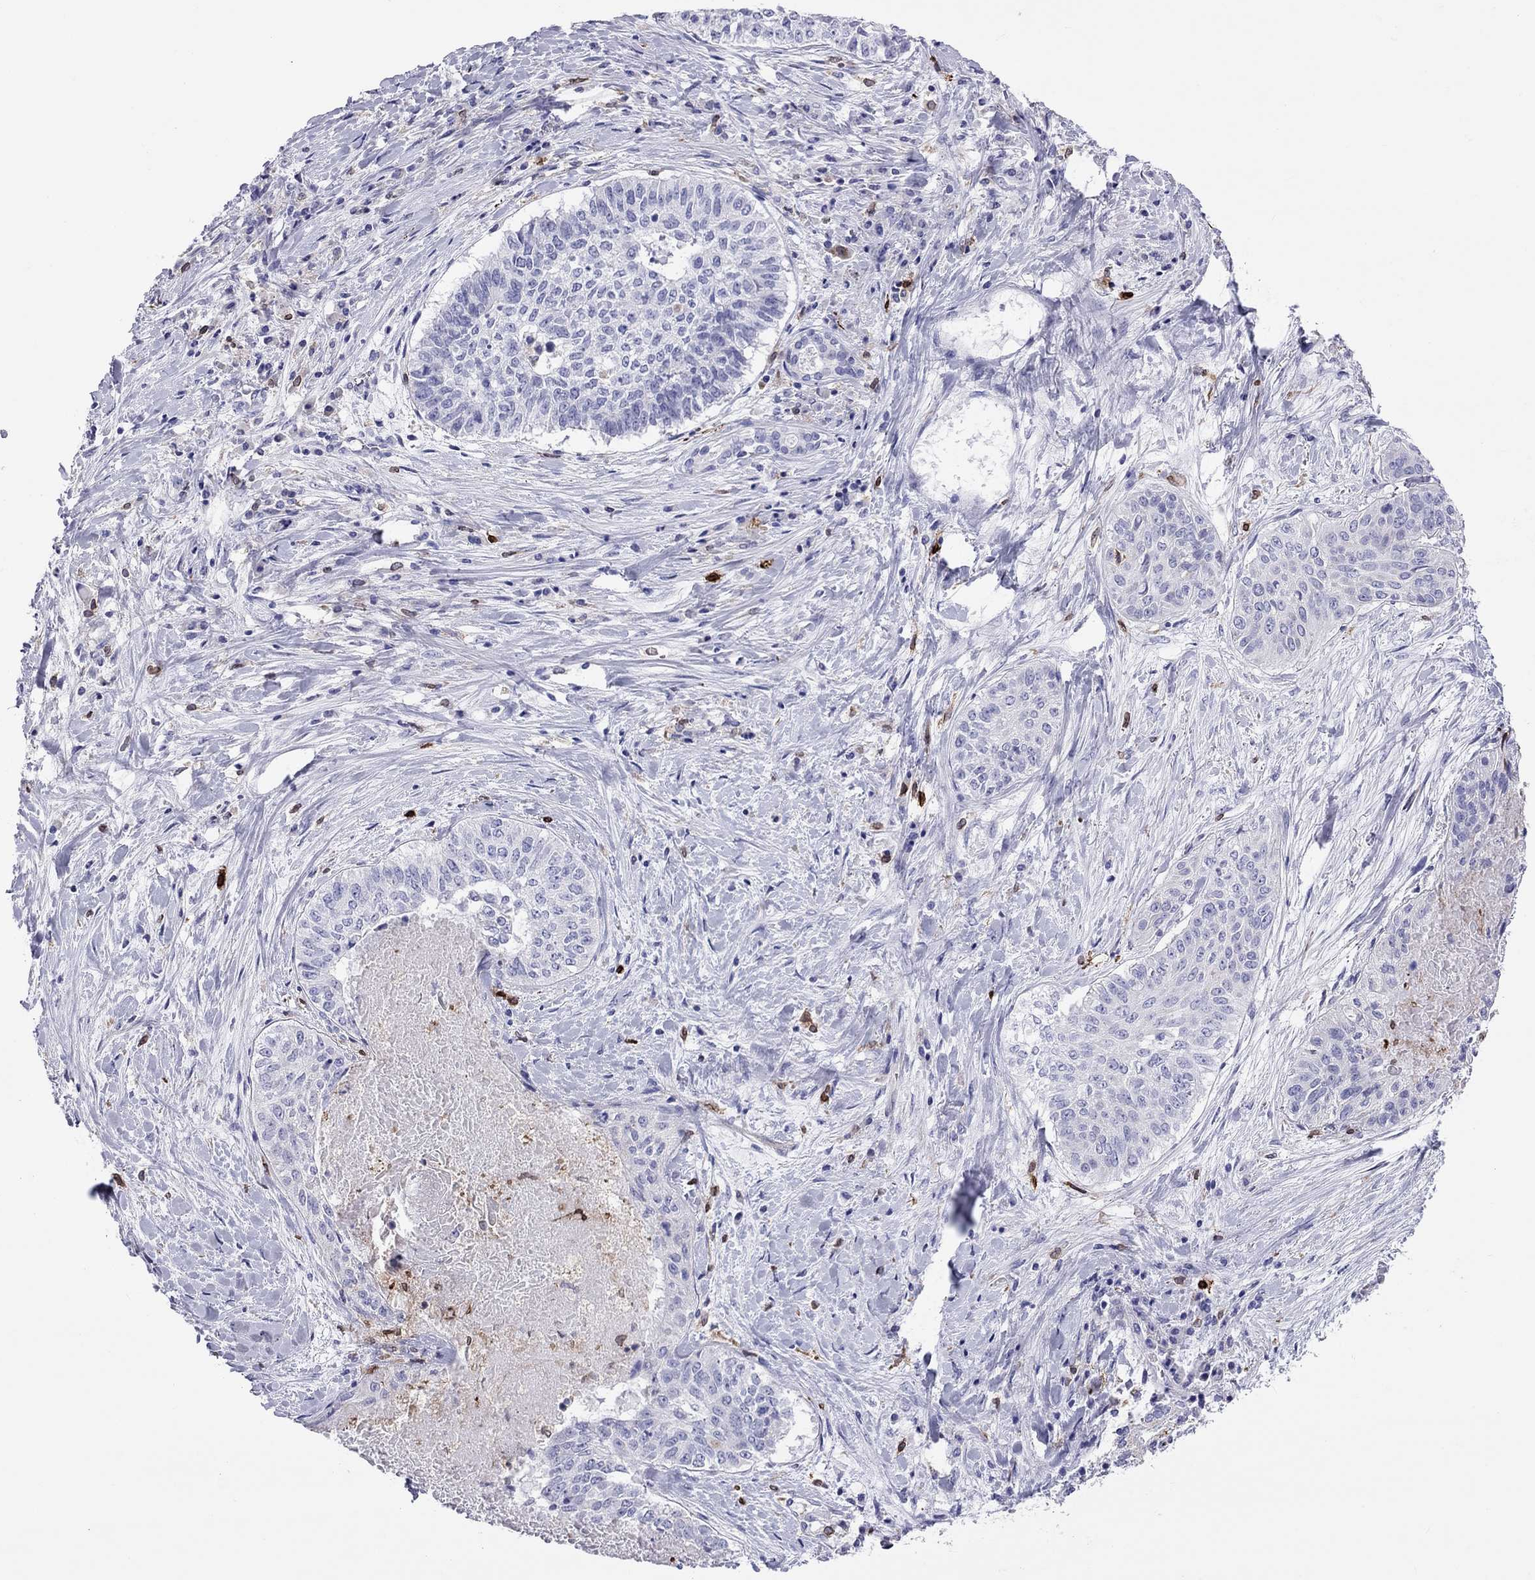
{"staining": {"intensity": "negative", "quantity": "none", "location": "none"}, "tissue": "lung cancer", "cell_type": "Tumor cells", "image_type": "cancer", "snomed": [{"axis": "morphology", "description": "Squamous cell carcinoma, NOS"}, {"axis": "topography", "description": "Lung"}], "caption": "This histopathology image is of lung cancer (squamous cell carcinoma) stained with immunohistochemistry to label a protein in brown with the nuclei are counter-stained blue. There is no expression in tumor cells.", "gene": "ADORA2A", "patient": {"sex": "male", "age": 64}}